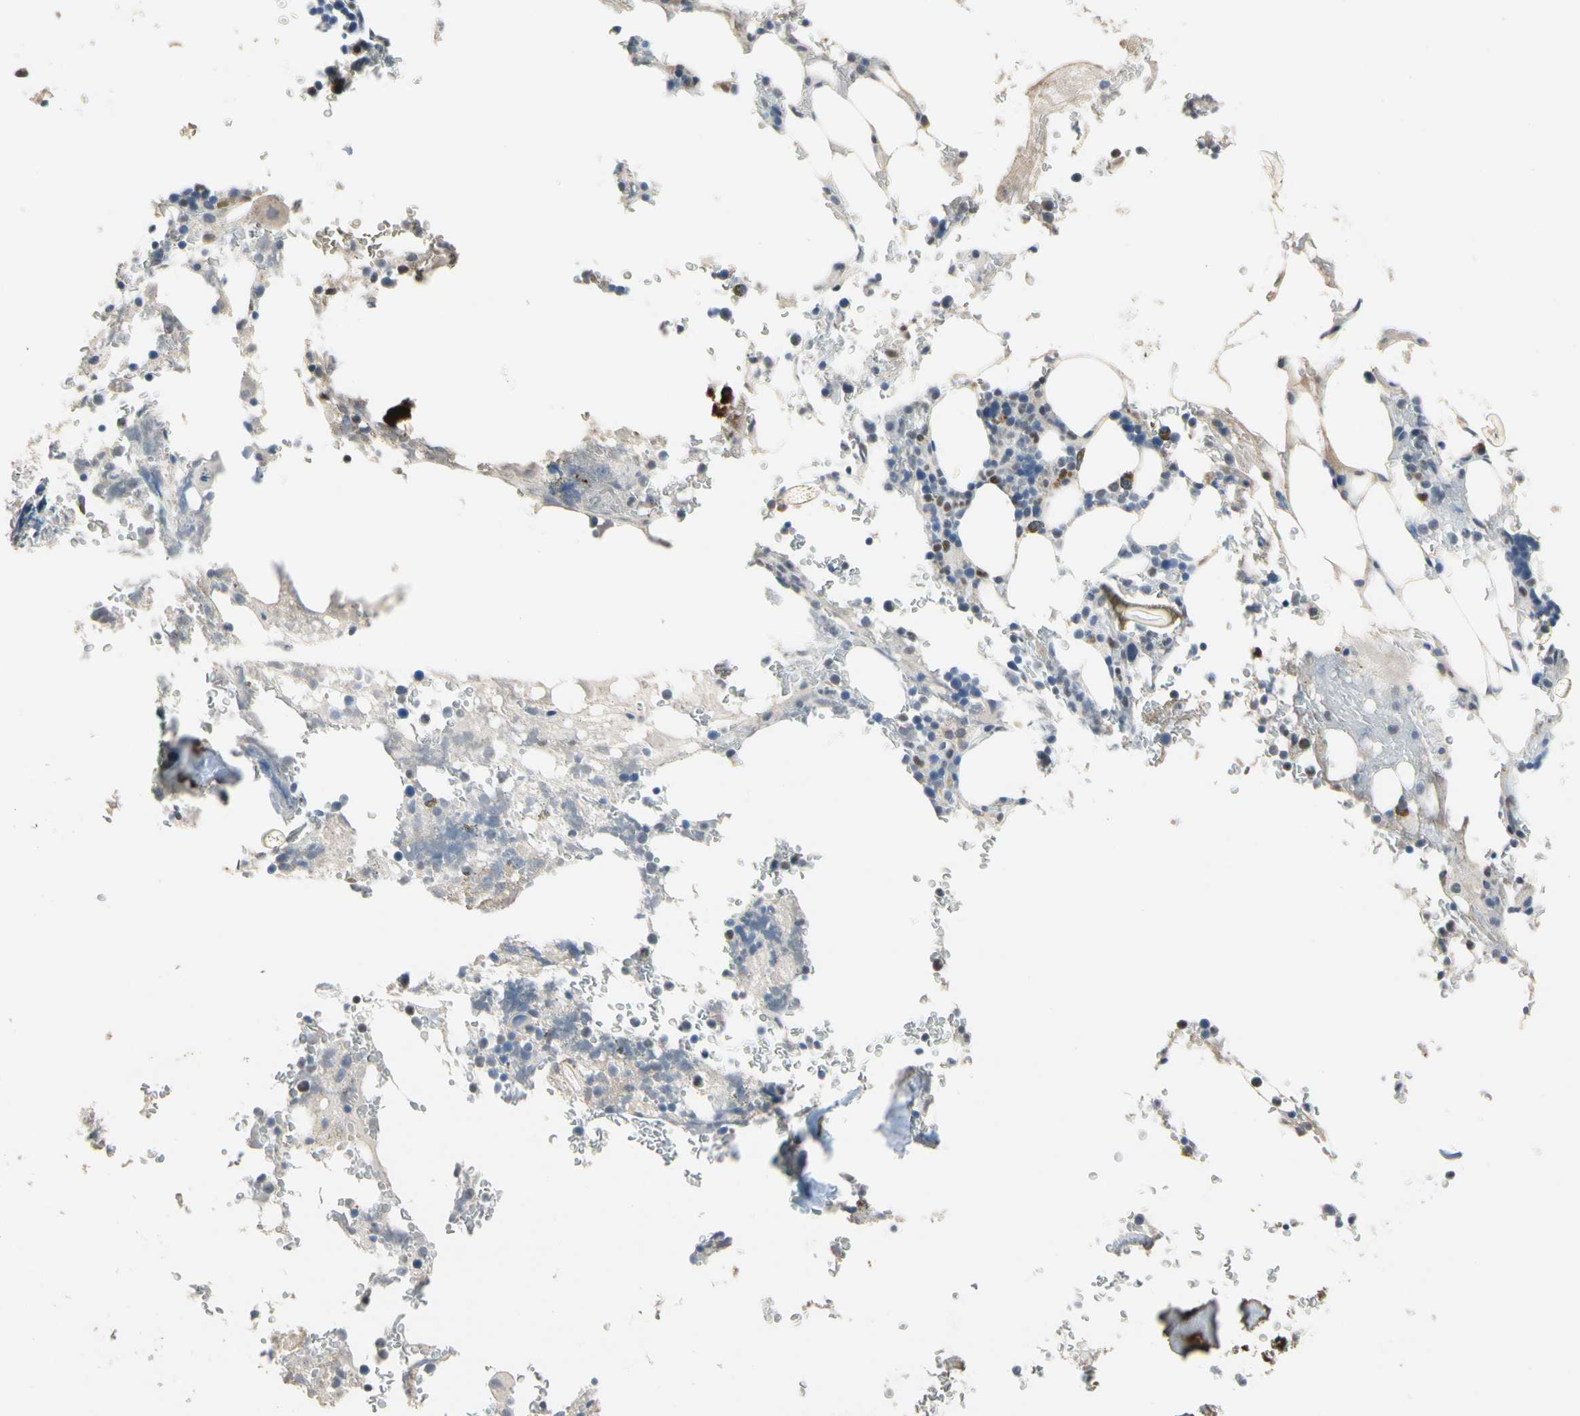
{"staining": {"intensity": "moderate", "quantity": "<25%", "location": "cytoplasmic/membranous"}, "tissue": "bone marrow", "cell_type": "Hematopoietic cells", "image_type": "normal", "snomed": [{"axis": "morphology", "description": "Normal tissue, NOS"}, {"axis": "topography", "description": "Bone marrow"}], "caption": "A brown stain shows moderate cytoplasmic/membranous positivity of a protein in hematopoietic cells of unremarkable human bone marrow.", "gene": "ECRG4", "patient": {"sex": "female", "age": 73}}